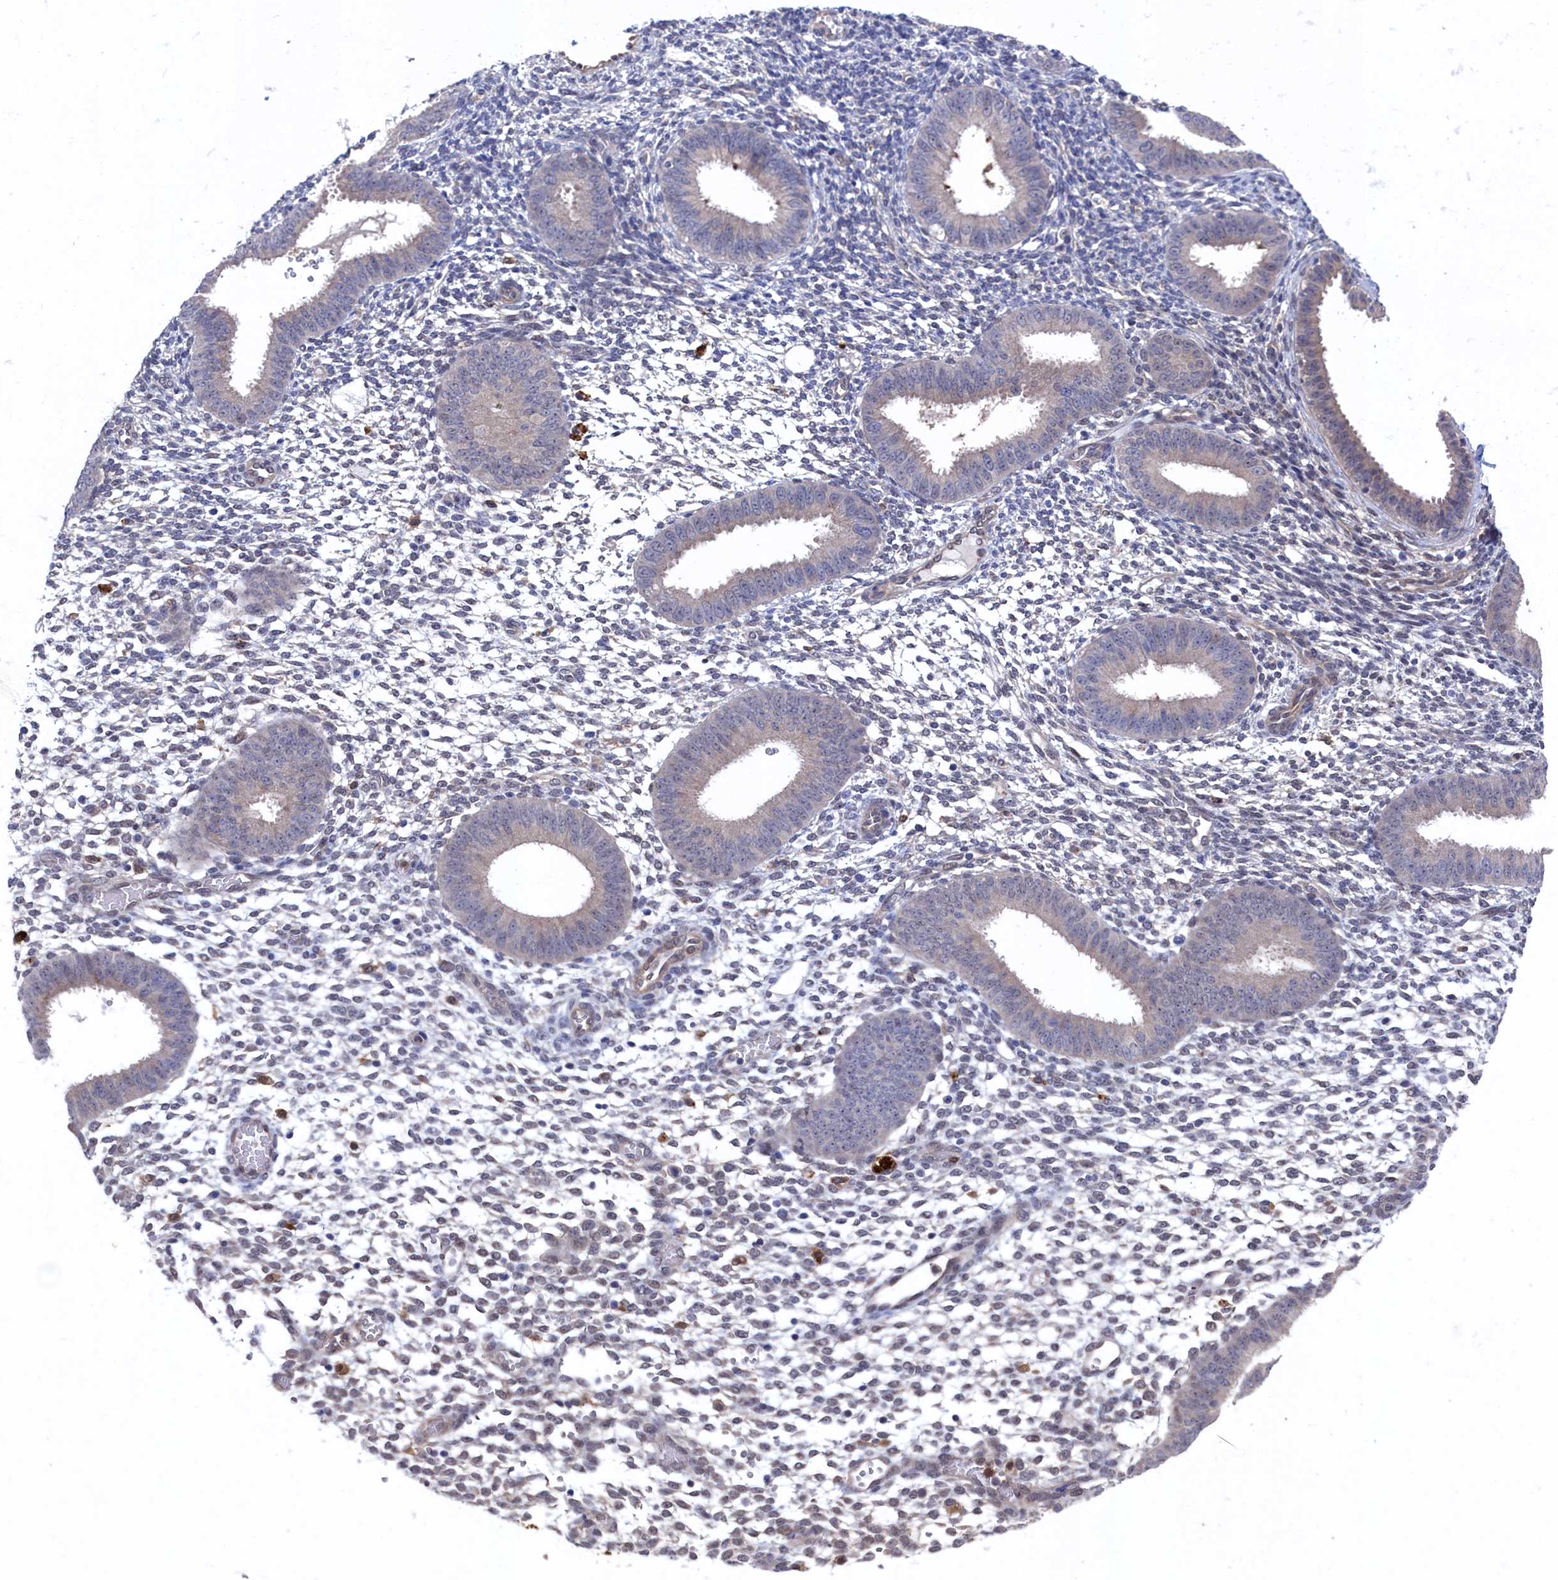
{"staining": {"intensity": "negative", "quantity": "none", "location": "none"}, "tissue": "endometrium", "cell_type": "Cells in endometrial stroma", "image_type": "normal", "snomed": [{"axis": "morphology", "description": "Normal tissue, NOS"}, {"axis": "topography", "description": "Uterus"}, {"axis": "topography", "description": "Endometrium"}], "caption": "The histopathology image displays no staining of cells in endometrial stroma in benign endometrium. (DAB (3,3'-diaminobenzidine) immunohistochemistry with hematoxylin counter stain).", "gene": "RNH1", "patient": {"sex": "female", "age": 48}}